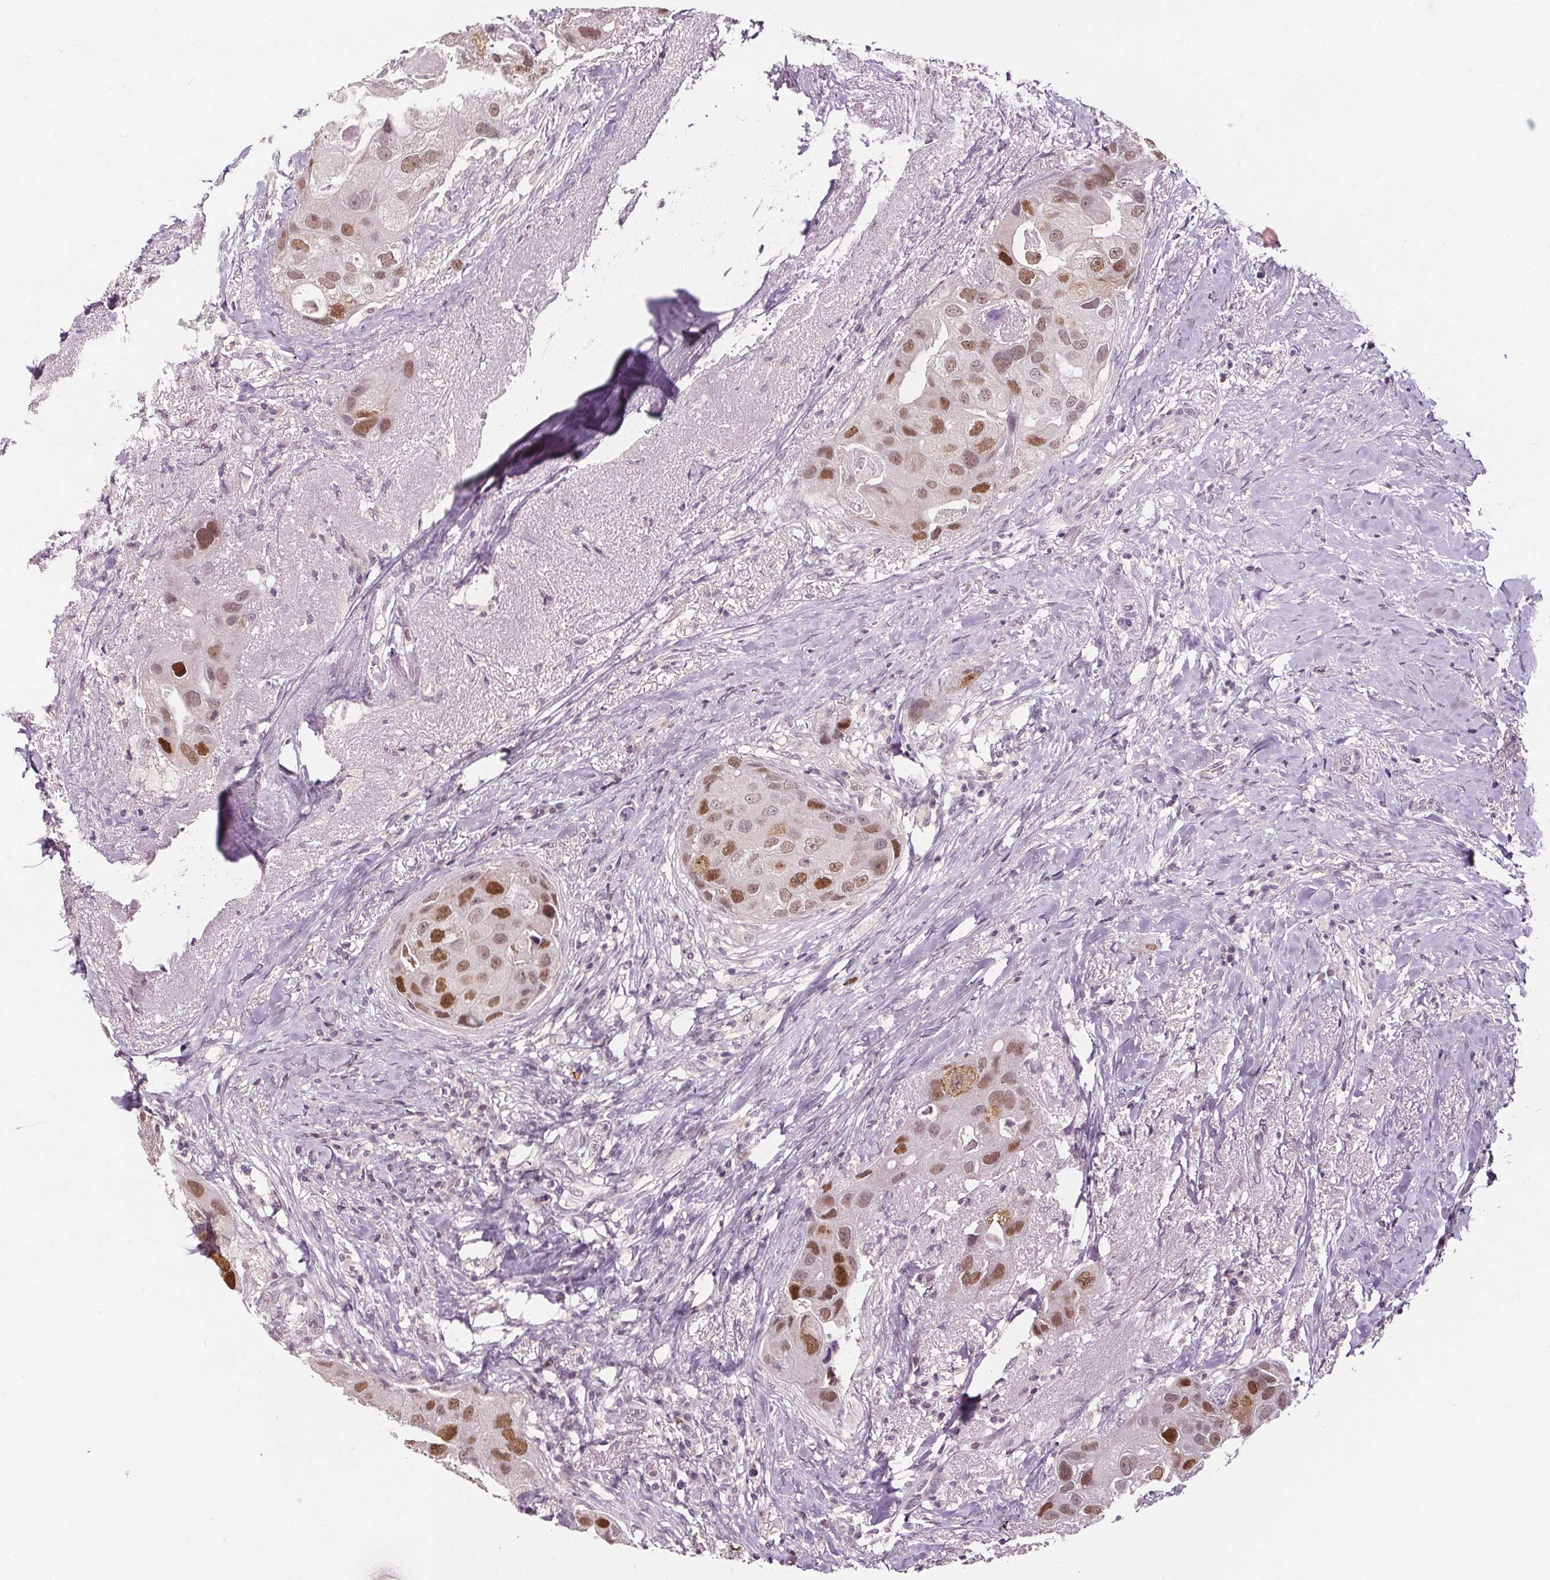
{"staining": {"intensity": "moderate", "quantity": ">75%", "location": "nuclear"}, "tissue": "breast cancer", "cell_type": "Tumor cells", "image_type": "cancer", "snomed": [{"axis": "morphology", "description": "Duct carcinoma"}, {"axis": "topography", "description": "Breast"}], "caption": "High-magnification brightfield microscopy of breast intraductal carcinoma stained with DAB (3,3'-diaminobenzidine) (brown) and counterstained with hematoxylin (blue). tumor cells exhibit moderate nuclear staining is seen in about>75% of cells.", "gene": "CENPF", "patient": {"sex": "female", "age": 43}}